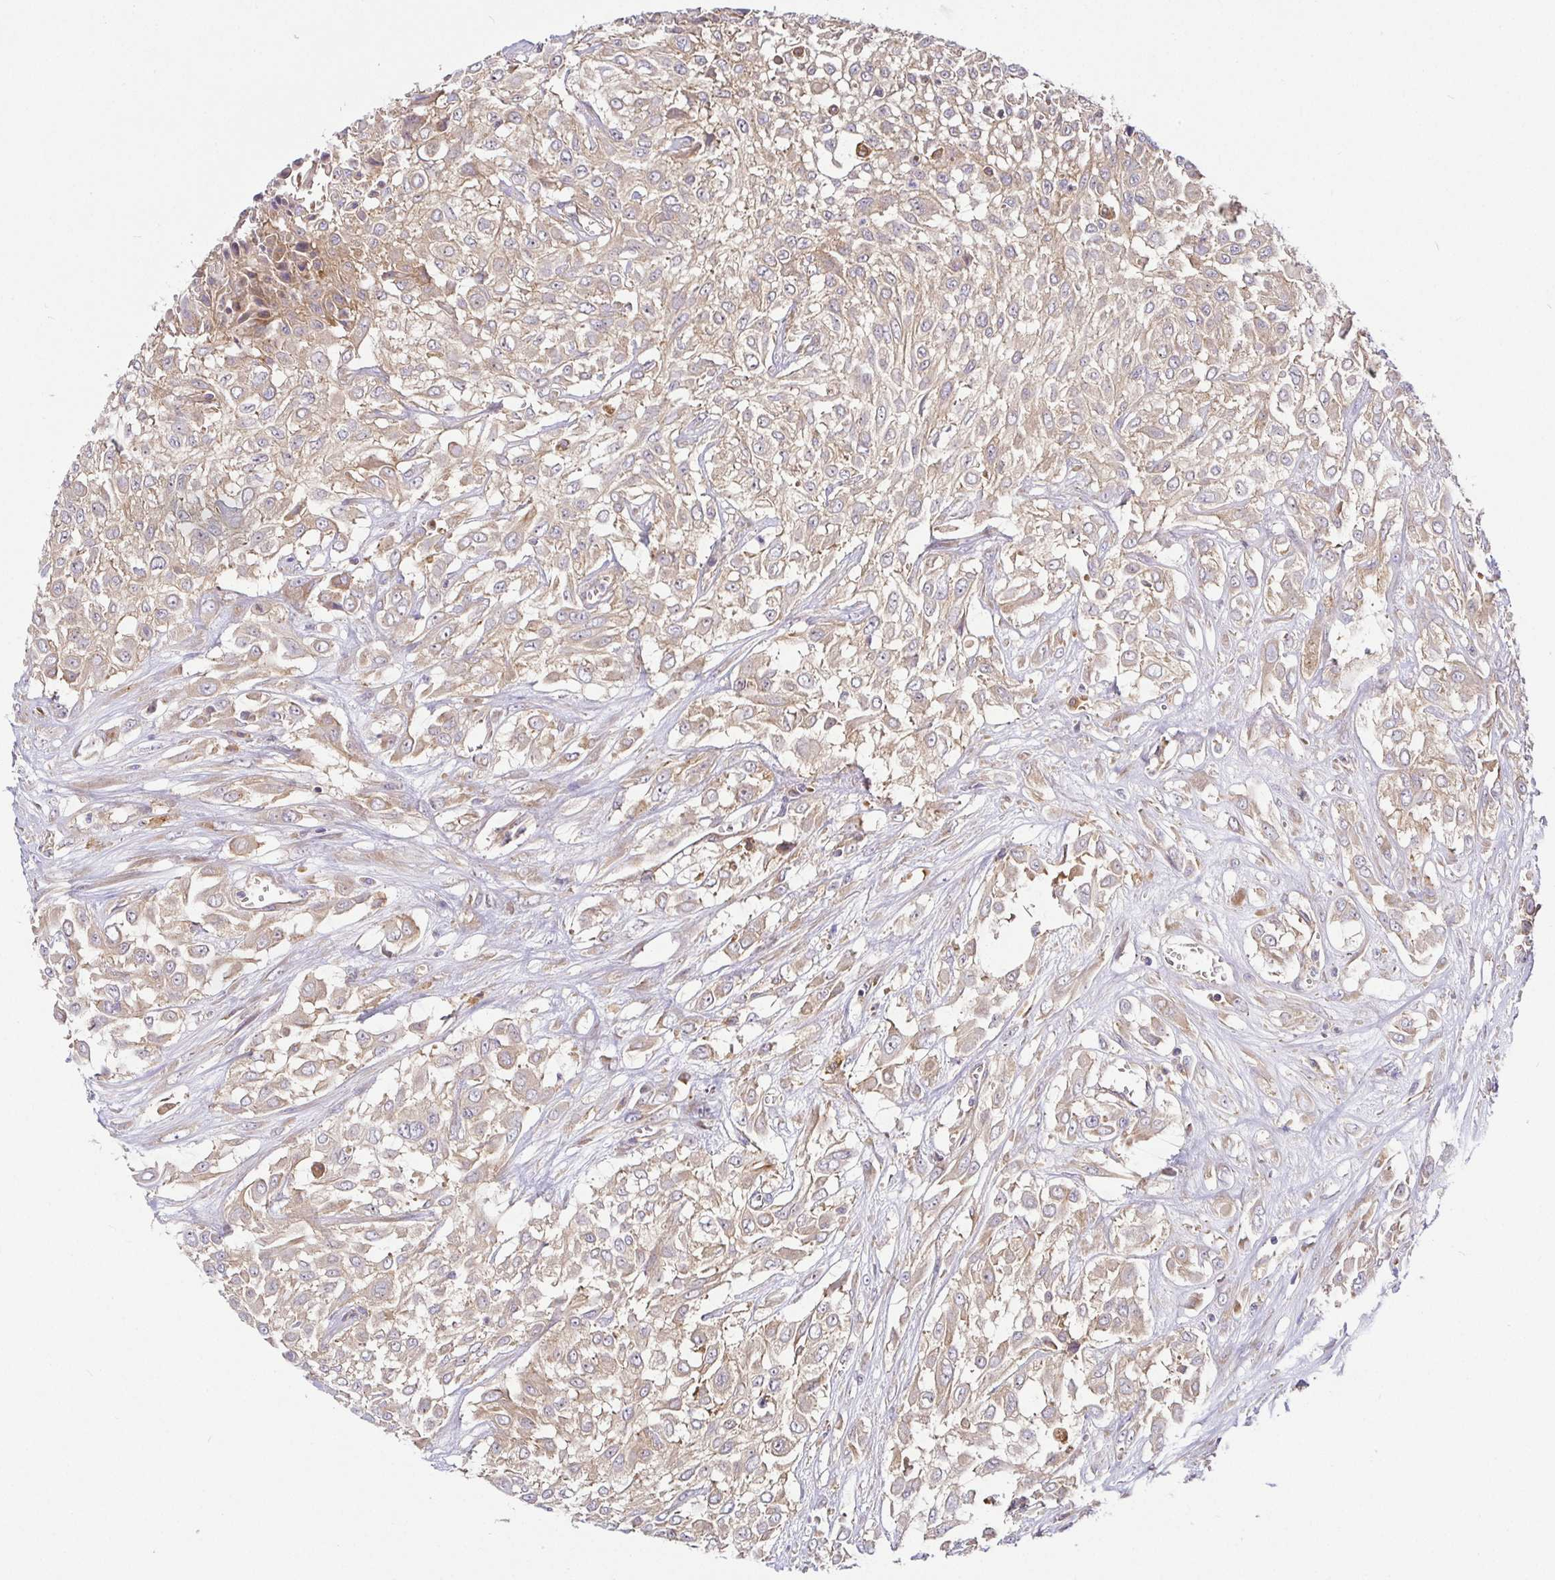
{"staining": {"intensity": "weak", "quantity": ">75%", "location": "cytoplasmic/membranous"}, "tissue": "urothelial cancer", "cell_type": "Tumor cells", "image_type": "cancer", "snomed": [{"axis": "morphology", "description": "Urothelial carcinoma, High grade"}, {"axis": "topography", "description": "Urinary bladder"}], "caption": "Human urothelial cancer stained for a protein (brown) demonstrates weak cytoplasmic/membranous positive staining in about >75% of tumor cells.", "gene": "SNX8", "patient": {"sex": "male", "age": 57}}